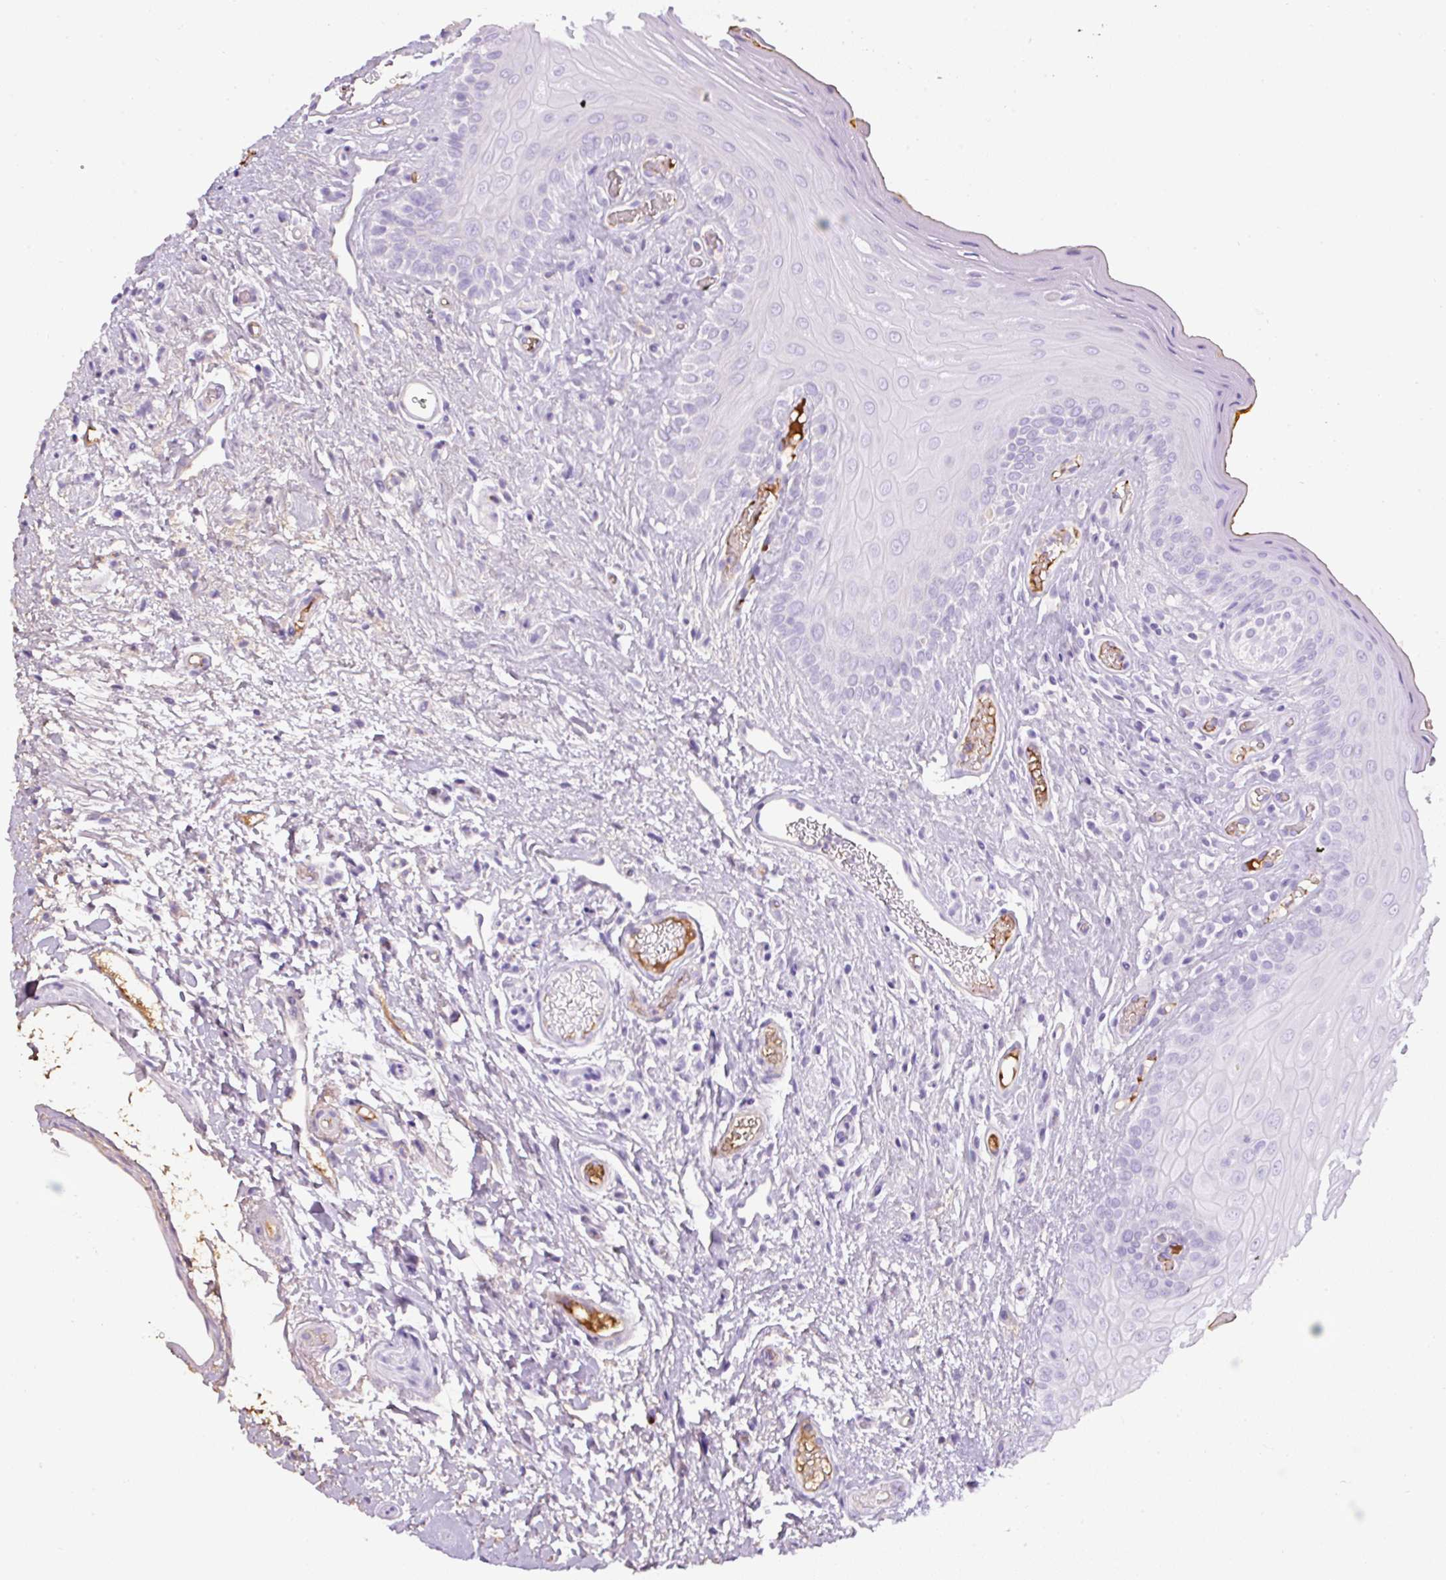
{"staining": {"intensity": "weak", "quantity": "<25%", "location": "cytoplasmic/membranous"}, "tissue": "oral mucosa", "cell_type": "Squamous epithelial cells", "image_type": "normal", "snomed": [{"axis": "morphology", "description": "Normal tissue, NOS"}, {"axis": "topography", "description": "Oral tissue"}, {"axis": "topography", "description": "Tounge, NOS"}], "caption": "This is a image of immunohistochemistry staining of normal oral mucosa, which shows no staining in squamous epithelial cells.", "gene": "APOA1", "patient": {"sex": "female", "age": 60}}